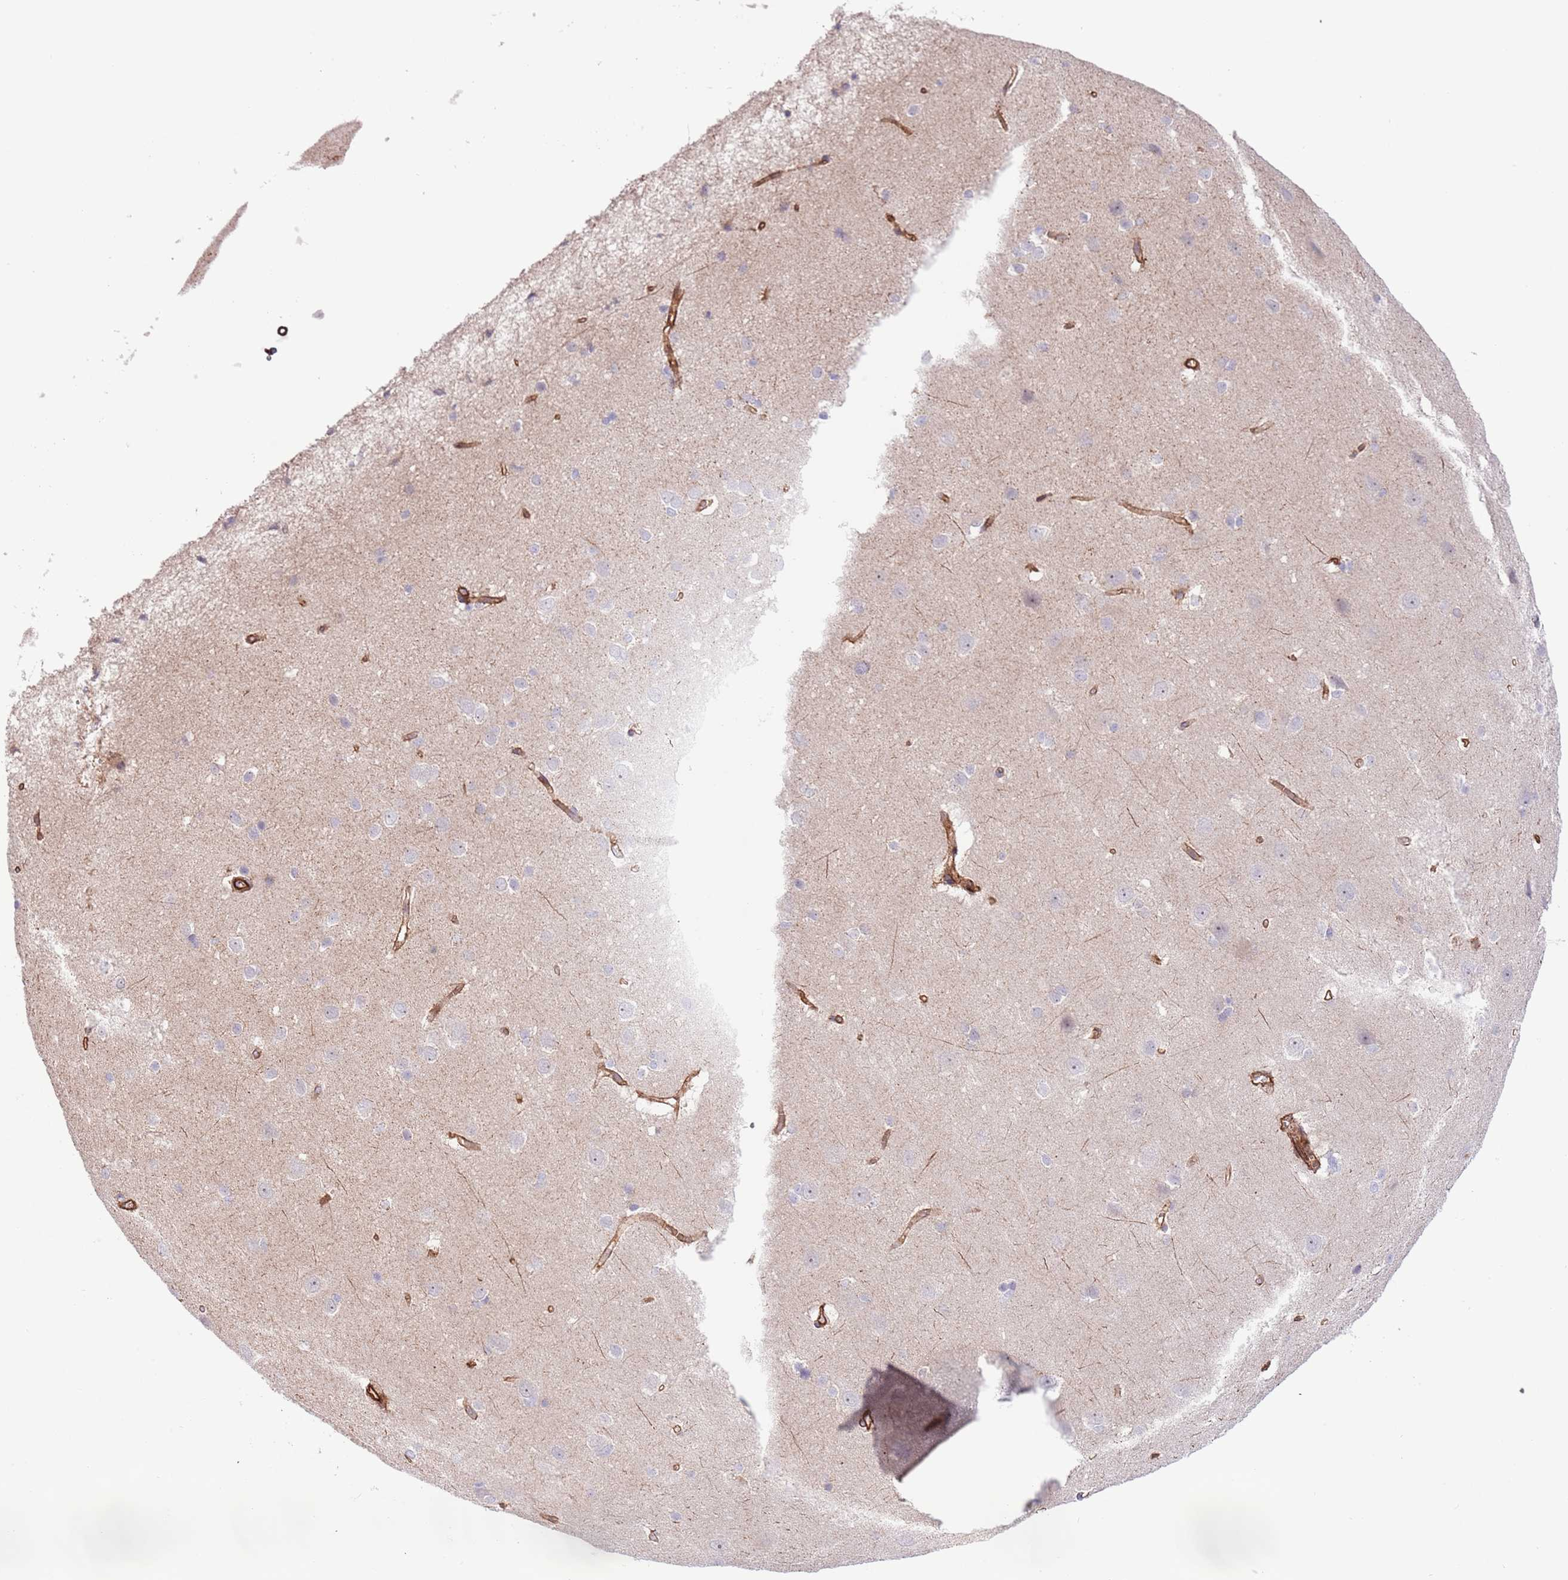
{"staining": {"intensity": "strong", "quantity": ">75%", "location": "cytoplasmic/membranous"}, "tissue": "cerebral cortex", "cell_type": "Endothelial cells", "image_type": "normal", "snomed": [{"axis": "morphology", "description": "Normal tissue, NOS"}, {"axis": "topography", "description": "Cerebral cortex"}], "caption": "Brown immunohistochemical staining in benign cerebral cortex exhibits strong cytoplasmic/membranous positivity in approximately >75% of endothelial cells. The protein of interest is stained brown, and the nuclei are stained in blue (DAB (3,3'-diaminobenzidine) IHC with brightfield microscopy, high magnification).", "gene": "NEK3", "patient": {"sex": "male", "age": 37}}